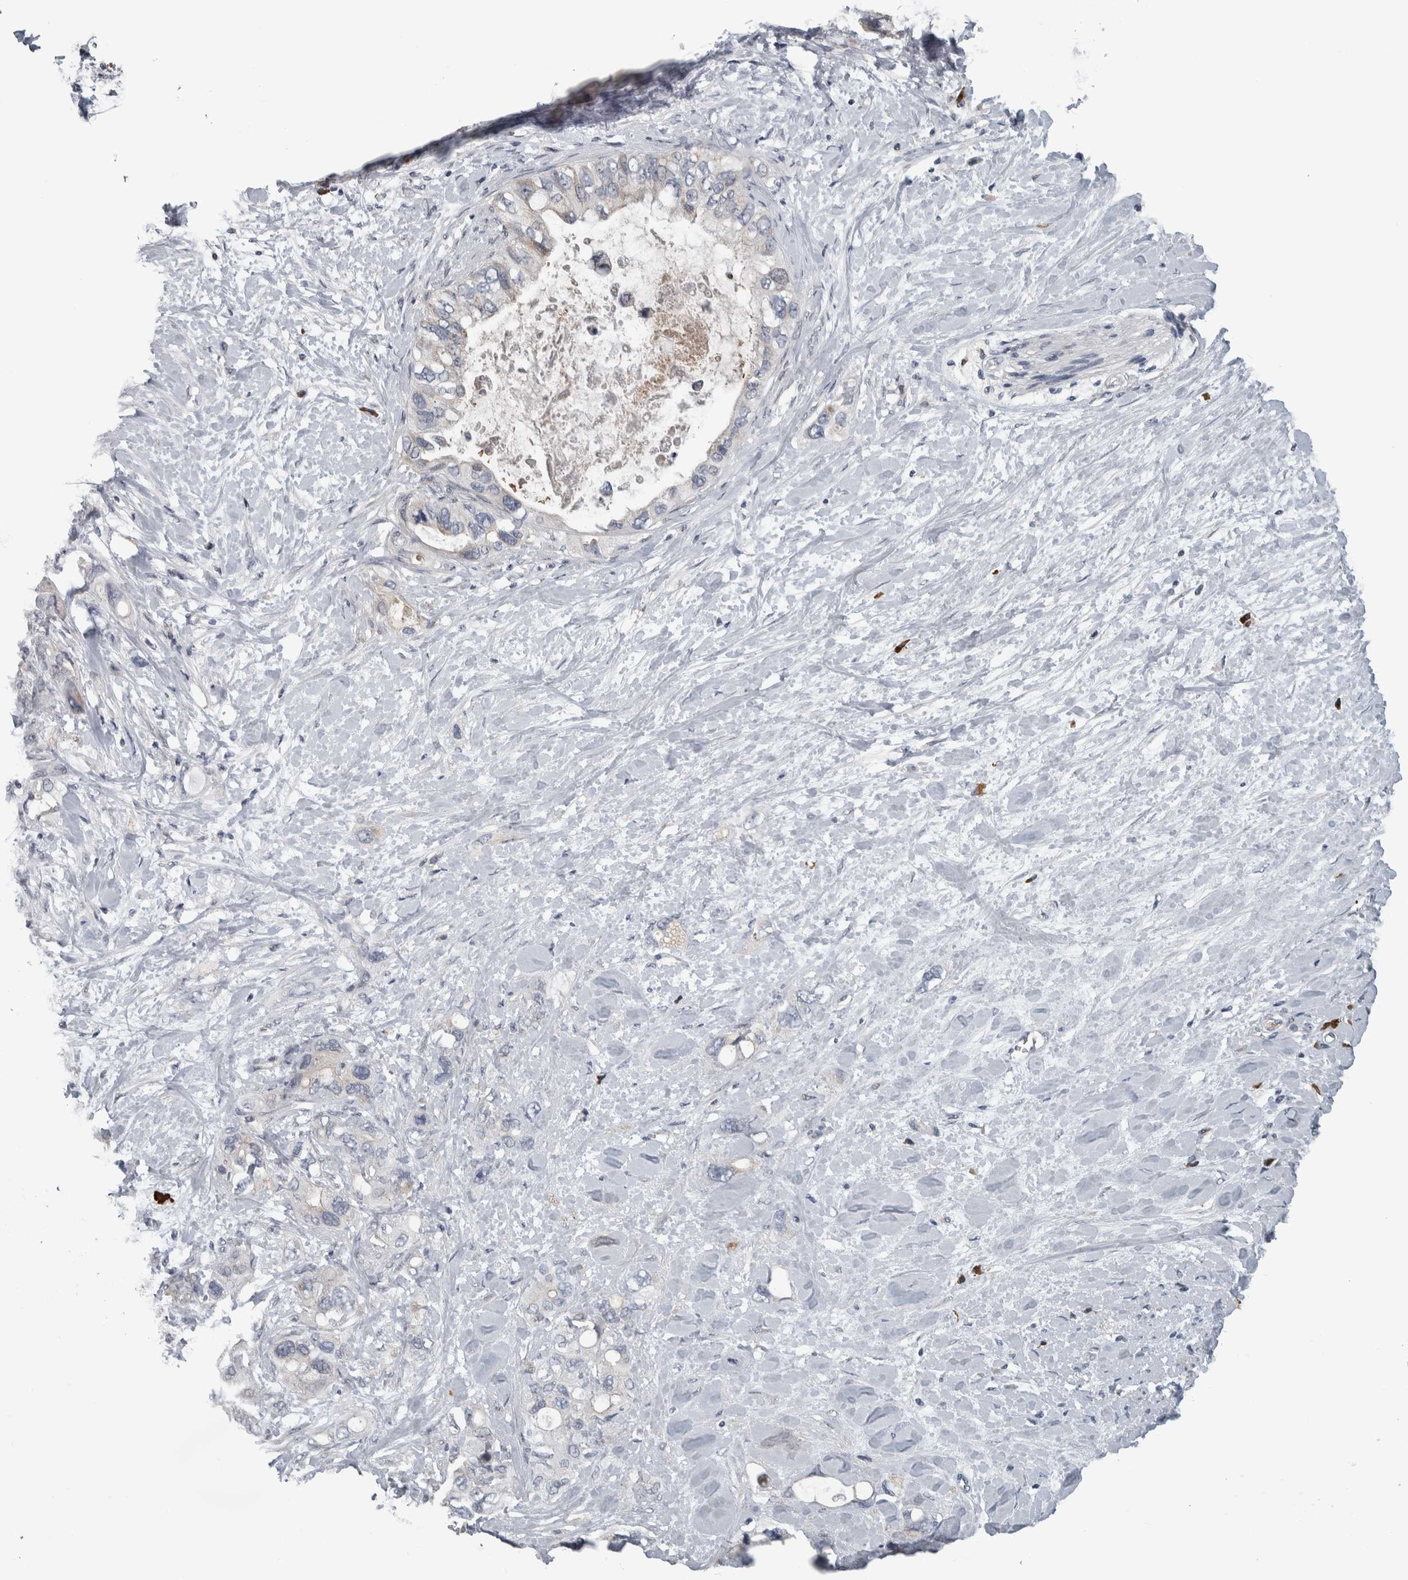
{"staining": {"intensity": "negative", "quantity": "none", "location": "none"}, "tissue": "pancreatic cancer", "cell_type": "Tumor cells", "image_type": "cancer", "snomed": [{"axis": "morphology", "description": "Adenocarcinoma, NOS"}, {"axis": "topography", "description": "Pancreas"}], "caption": "IHC histopathology image of neoplastic tissue: adenocarcinoma (pancreatic) stained with DAB reveals no significant protein expression in tumor cells.", "gene": "CAVIN4", "patient": {"sex": "female", "age": 56}}